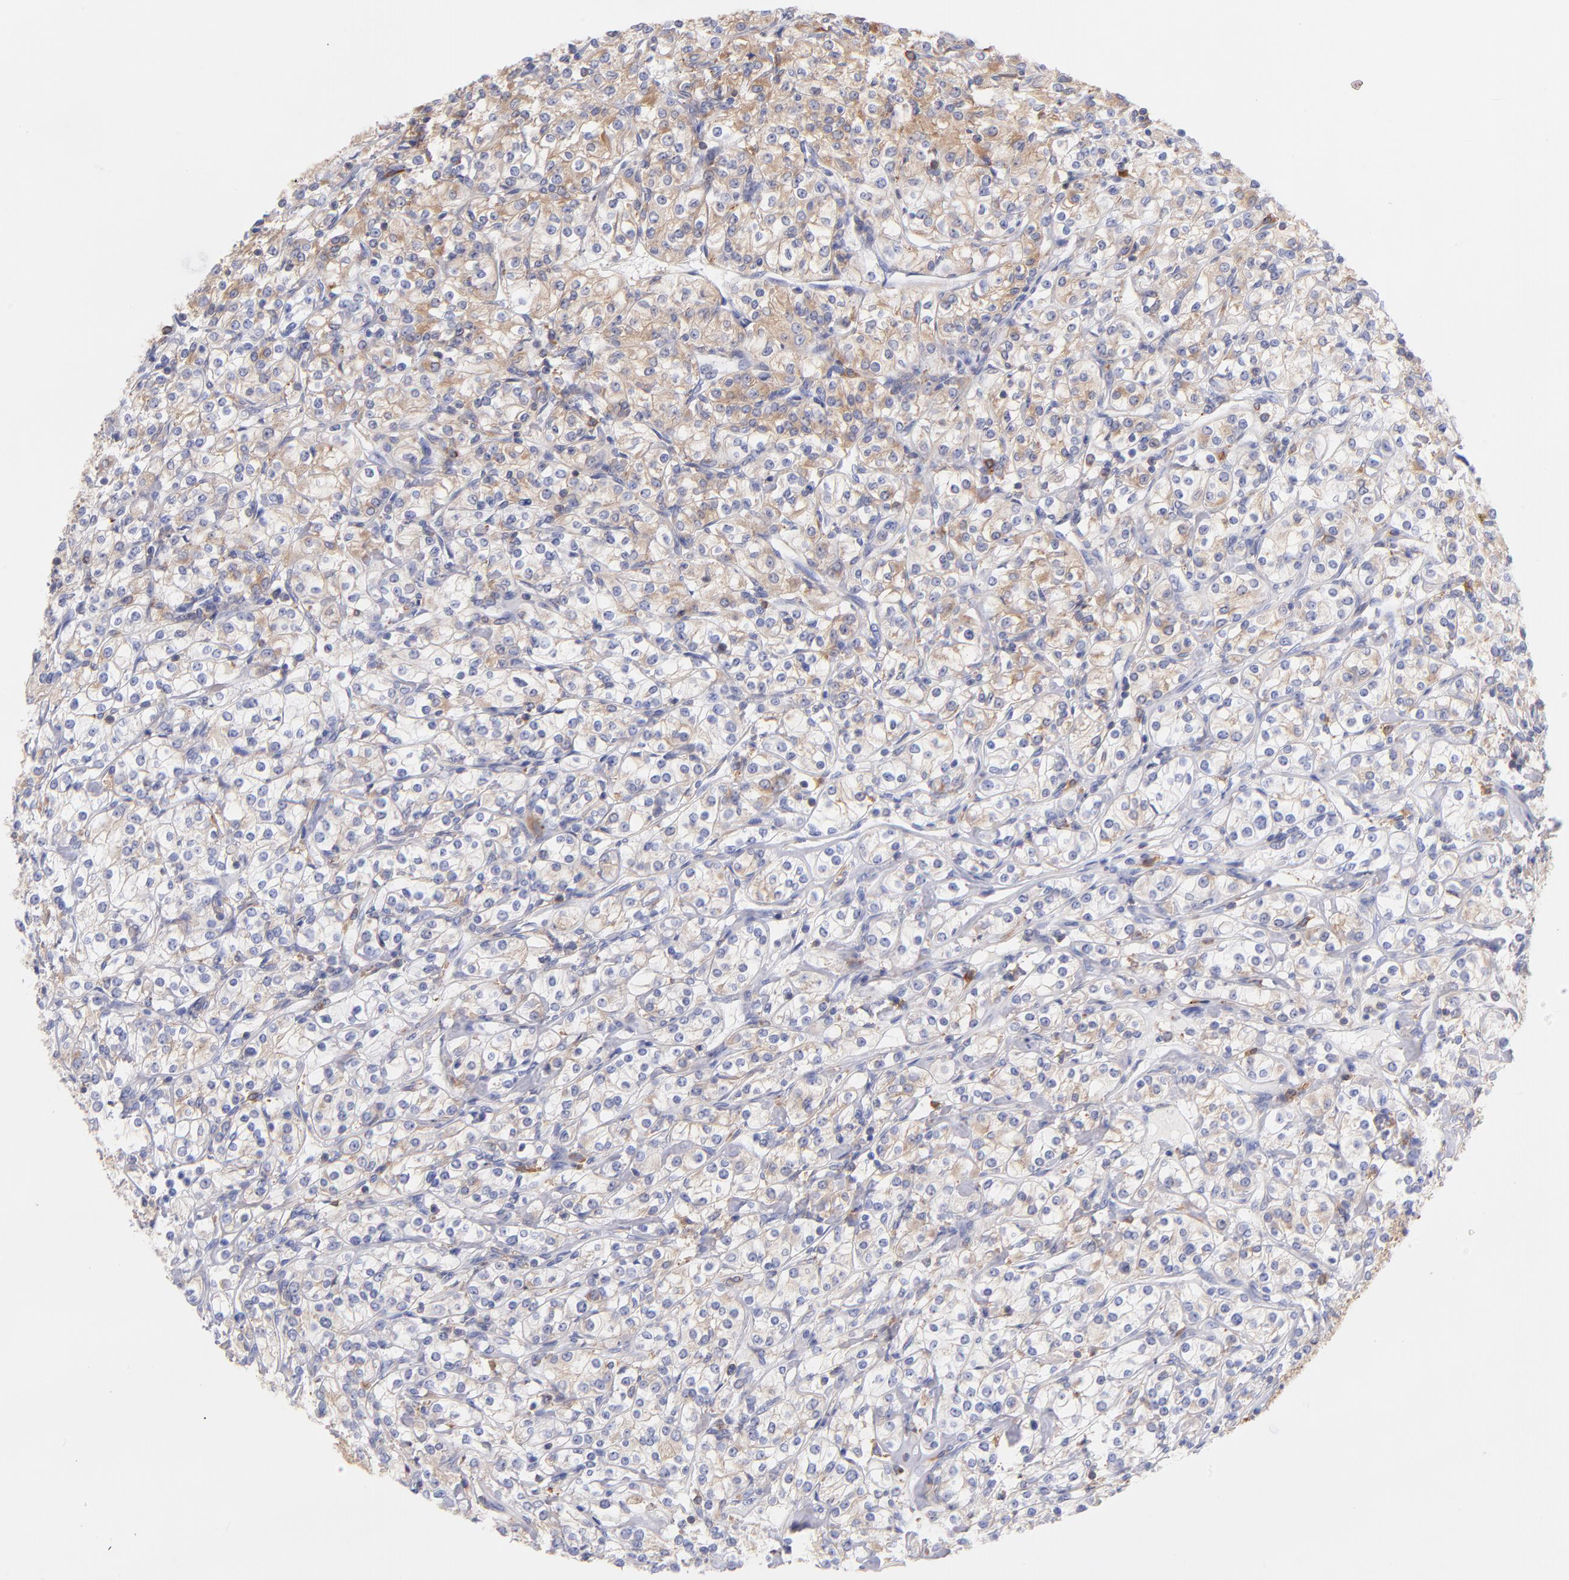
{"staining": {"intensity": "weak", "quantity": "25%-75%", "location": "cytoplasmic/membranous"}, "tissue": "renal cancer", "cell_type": "Tumor cells", "image_type": "cancer", "snomed": [{"axis": "morphology", "description": "Adenocarcinoma, NOS"}, {"axis": "topography", "description": "Kidney"}], "caption": "A photomicrograph showing weak cytoplasmic/membranous staining in approximately 25%-75% of tumor cells in renal adenocarcinoma, as visualized by brown immunohistochemical staining.", "gene": "PRKCA", "patient": {"sex": "male", "age": 77}}